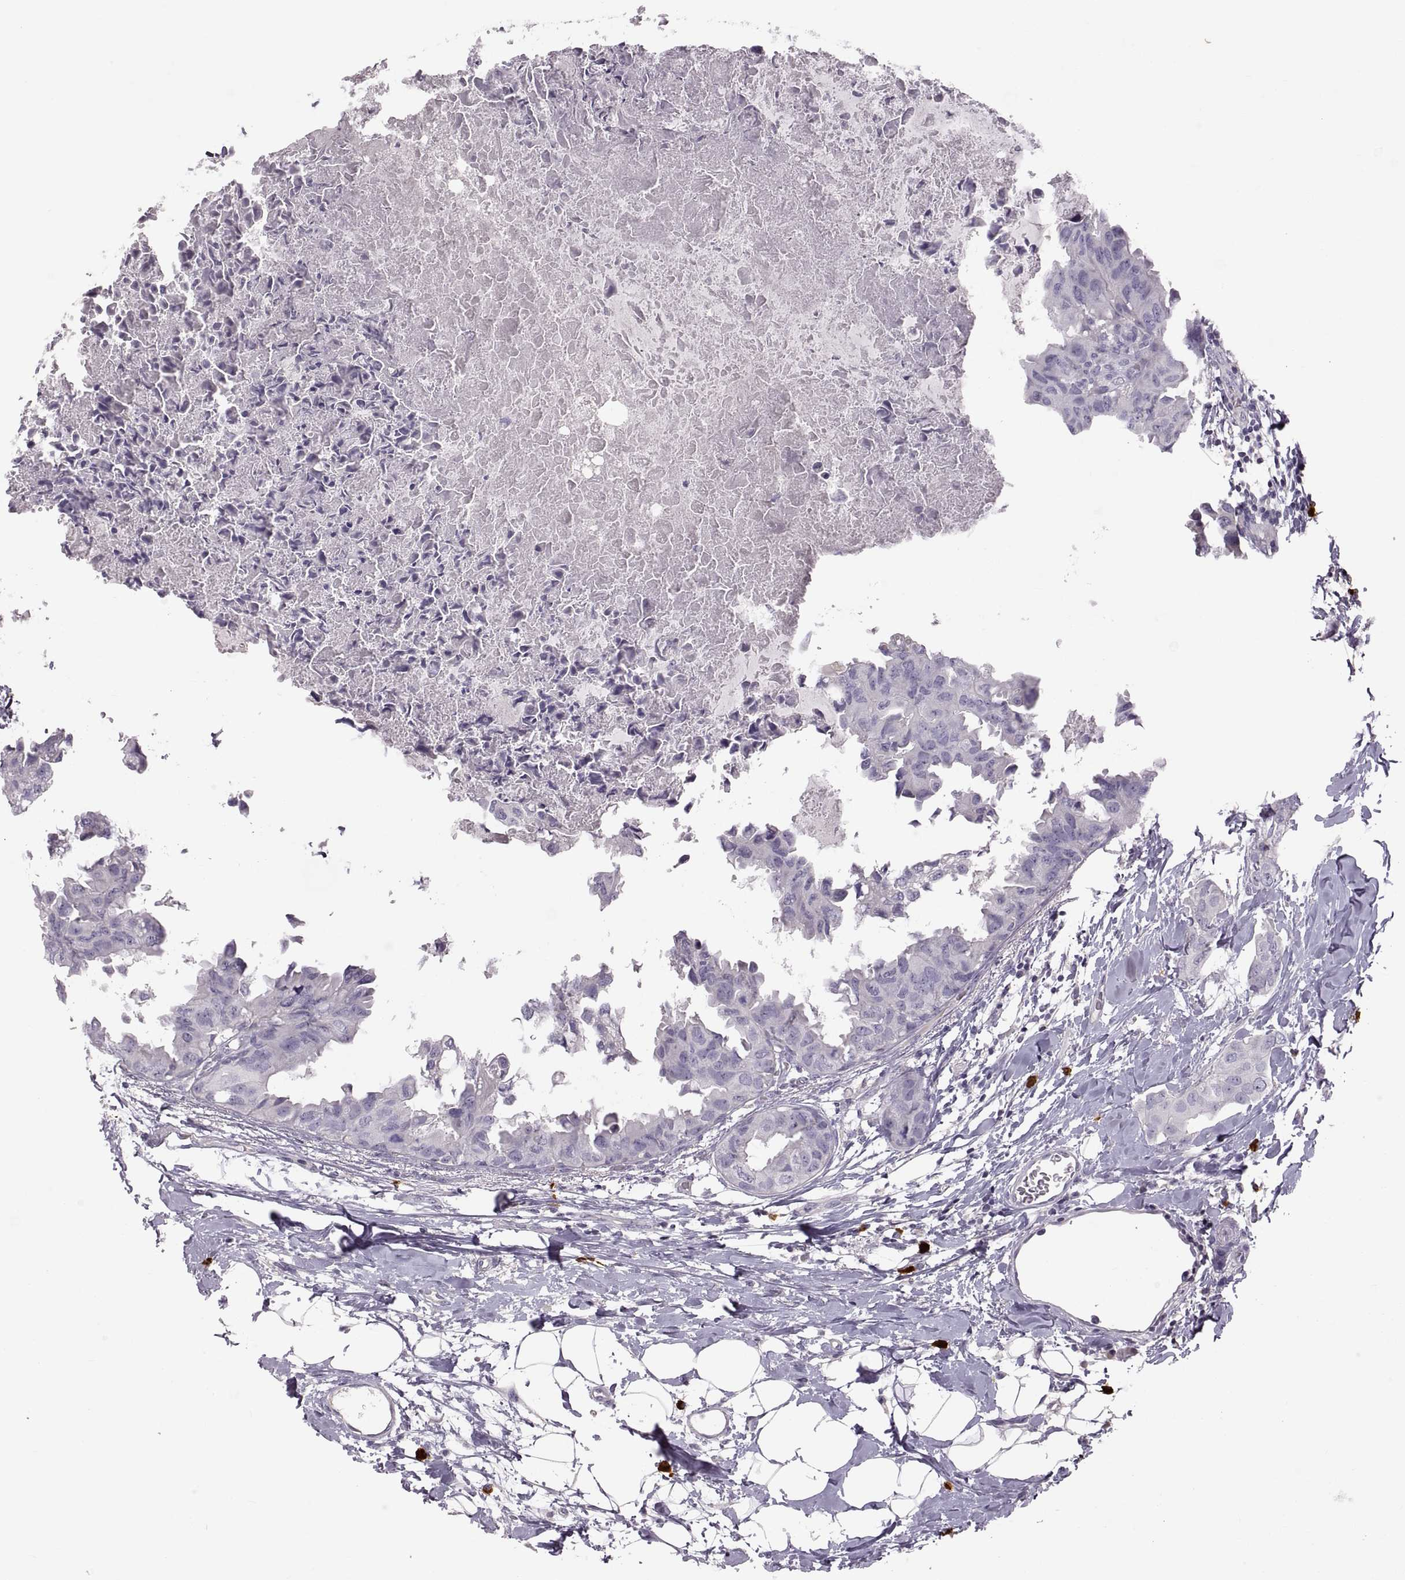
{"staining": {"intensity": "negative", "quantity": "none", "location": "none"}, "tissue": "breast cancer", "cell_type": "Tumor cells", "image_type": "cancer", "snomed": [{"axis": "morphology", "description": "Normal tissue, NOS"}, {"axis": "morphology", "description": "Duct carcinoma"}, {"axis": "topography", "description": "Breast"}], "caption": "A high-resolution image shows immunohistochemistry (IHC) staining of breast intraductal carcinoma, which reveals no significant staining in tumor cells.", "gene": "WFDC8", "patient": {"sex": "female", "age": 40}}